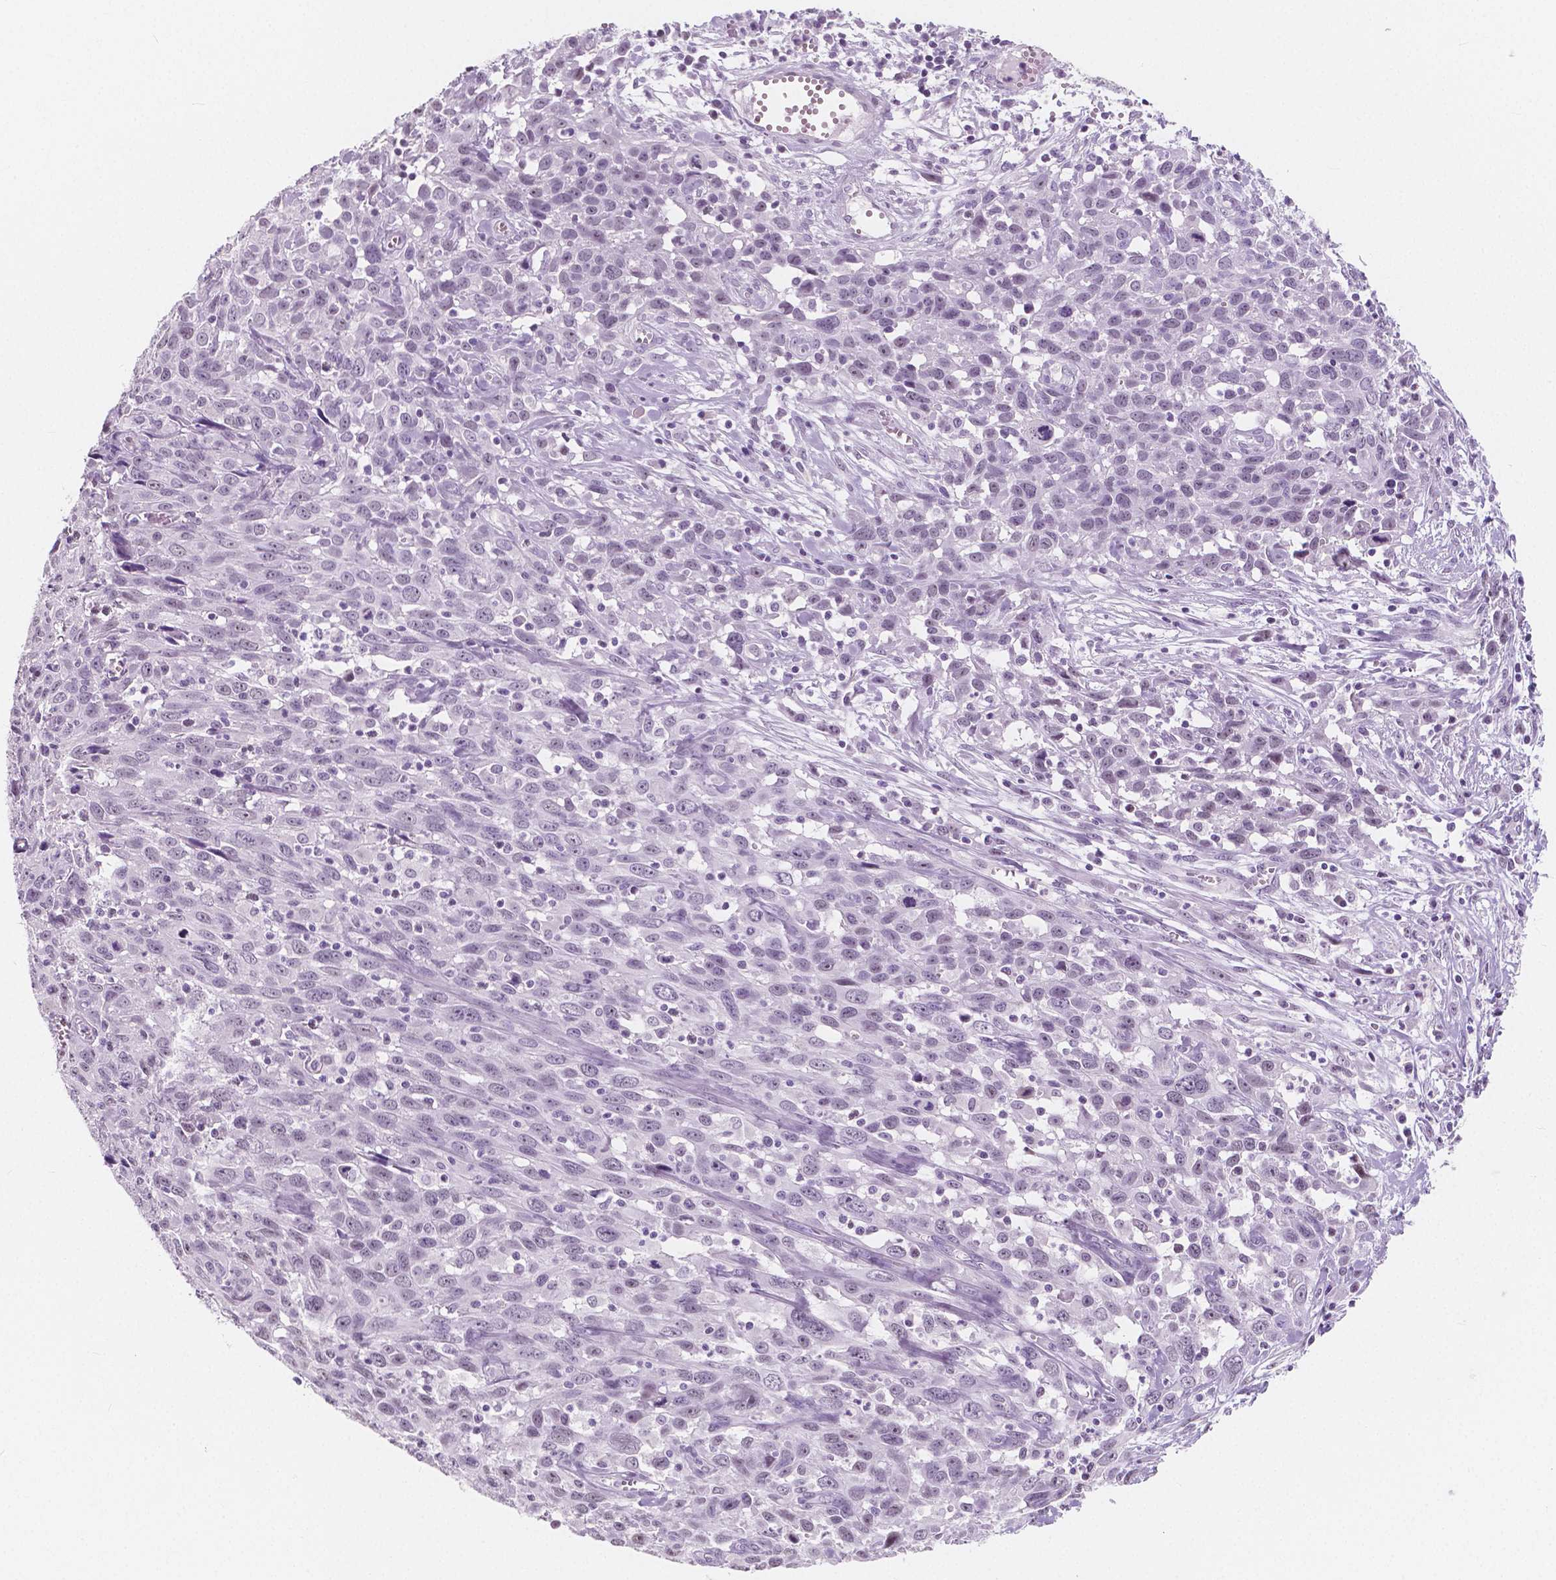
{"staining": {"intensity": "negative", "quantity": "none", "location": "none"}, "tissue": "cervical cancer", "cell_type": "Tumor cells", "image_type": "cancer", "snomed": [{"axis": "morphology", "description": "Squamous cell carcinoma, NOS"}, {"axis": "topography", "description": "Cervix"}], "caption": "This is an immunohistochemistry micrograph of human cervical cancer (squamous cell carcinoma). There is no staining in tumor cells.", "gene": "NOLC1", "patient": {"sex": "female", "age": 38}}